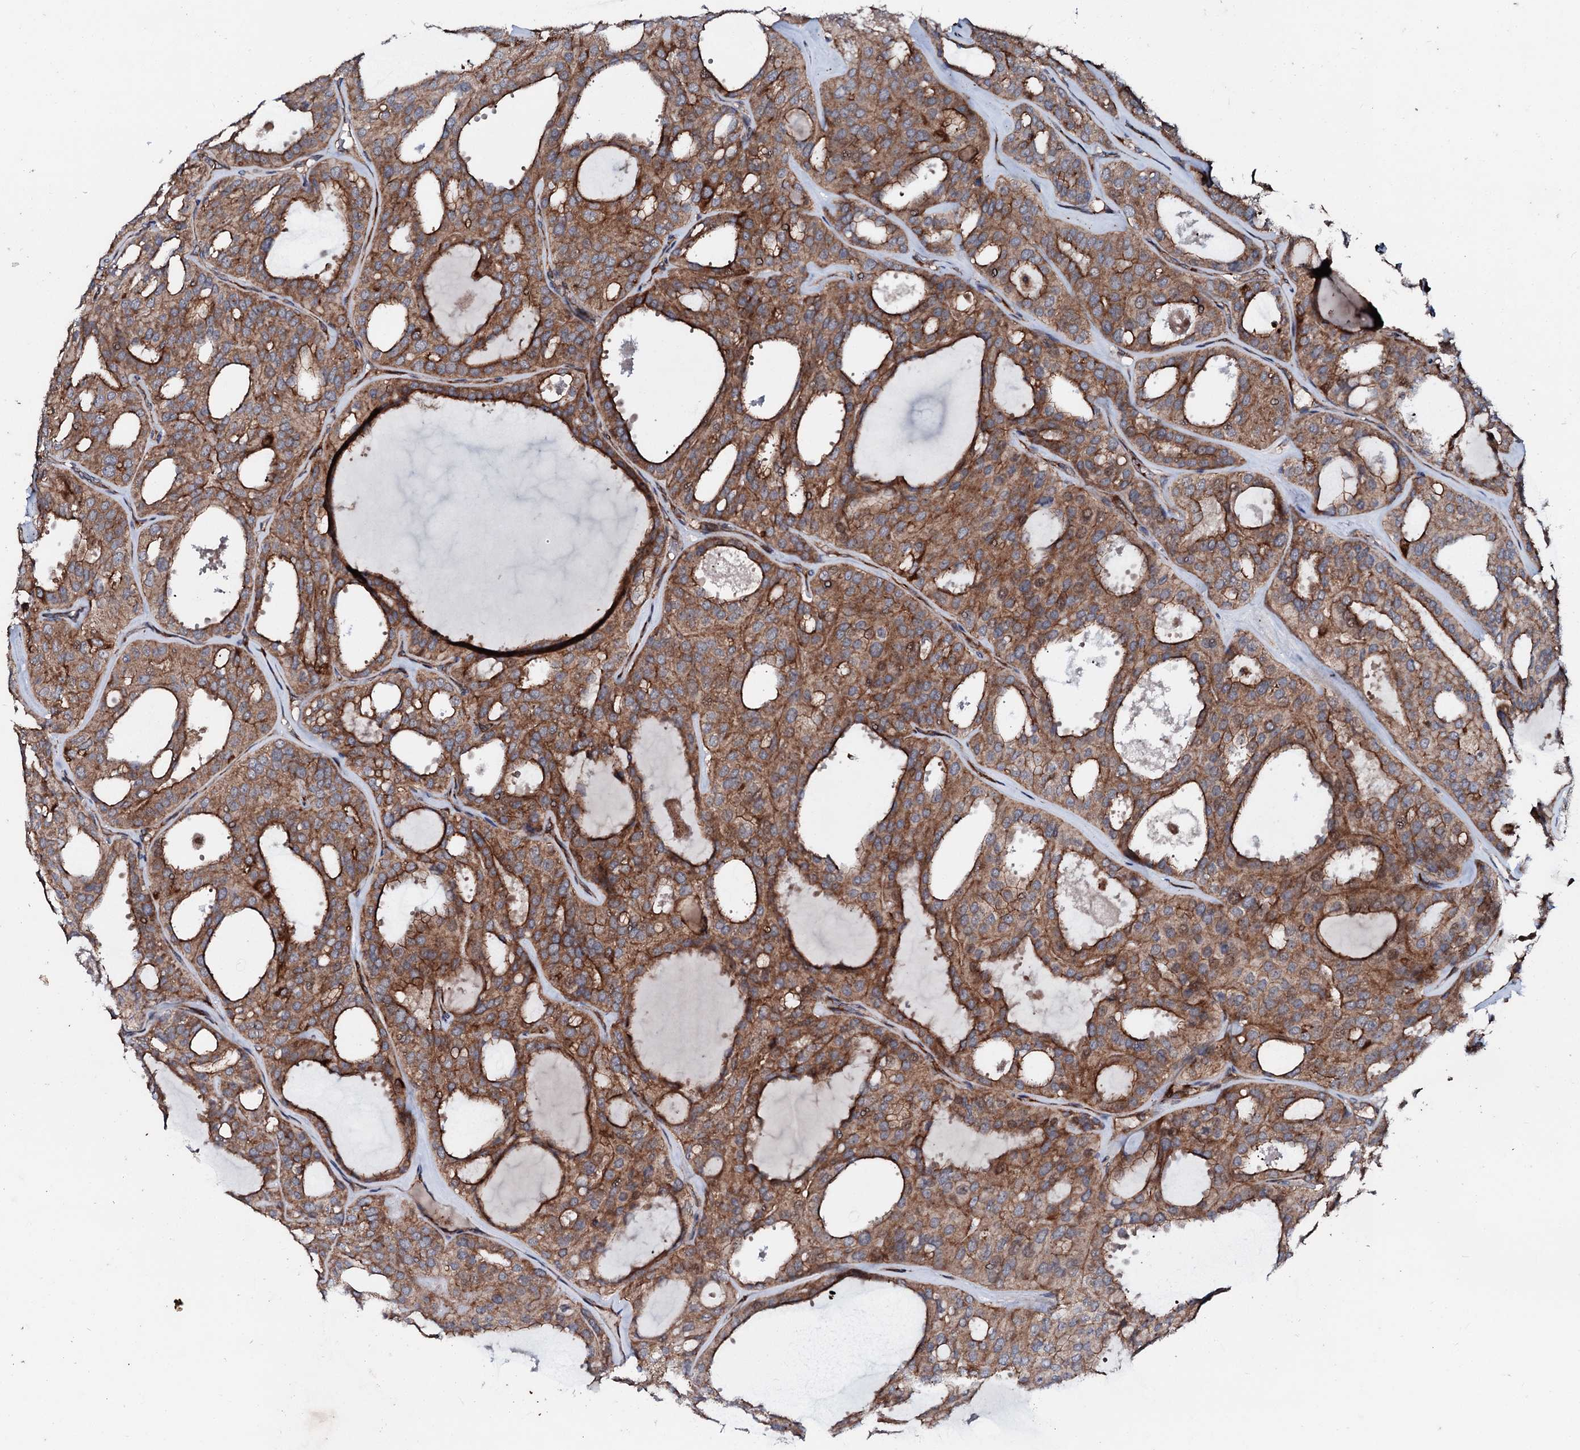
{"staining": {"intensity": "moderate", "quantity": ">75%", "location": "cytoplasmic/membranous"}, "tissue": "thyroid cancer", "cell_type": "Tumor cells", "image_type": "cancer", "snomed": [{"axis": "morphology", "description": "Follicular adenoma carcinoma, NOS"}, {"axis": "topography", "description": "Thyroid gland"}], "caption": "Immunohistochemical staining of thyroid follicular adenoma carcinoma reveals moderate cytoplasmic/membranous protein staining in approximately >75% of tumor cells.", "gene": "SDHAF2", "patient": {"sex": "male", "age": 75}}